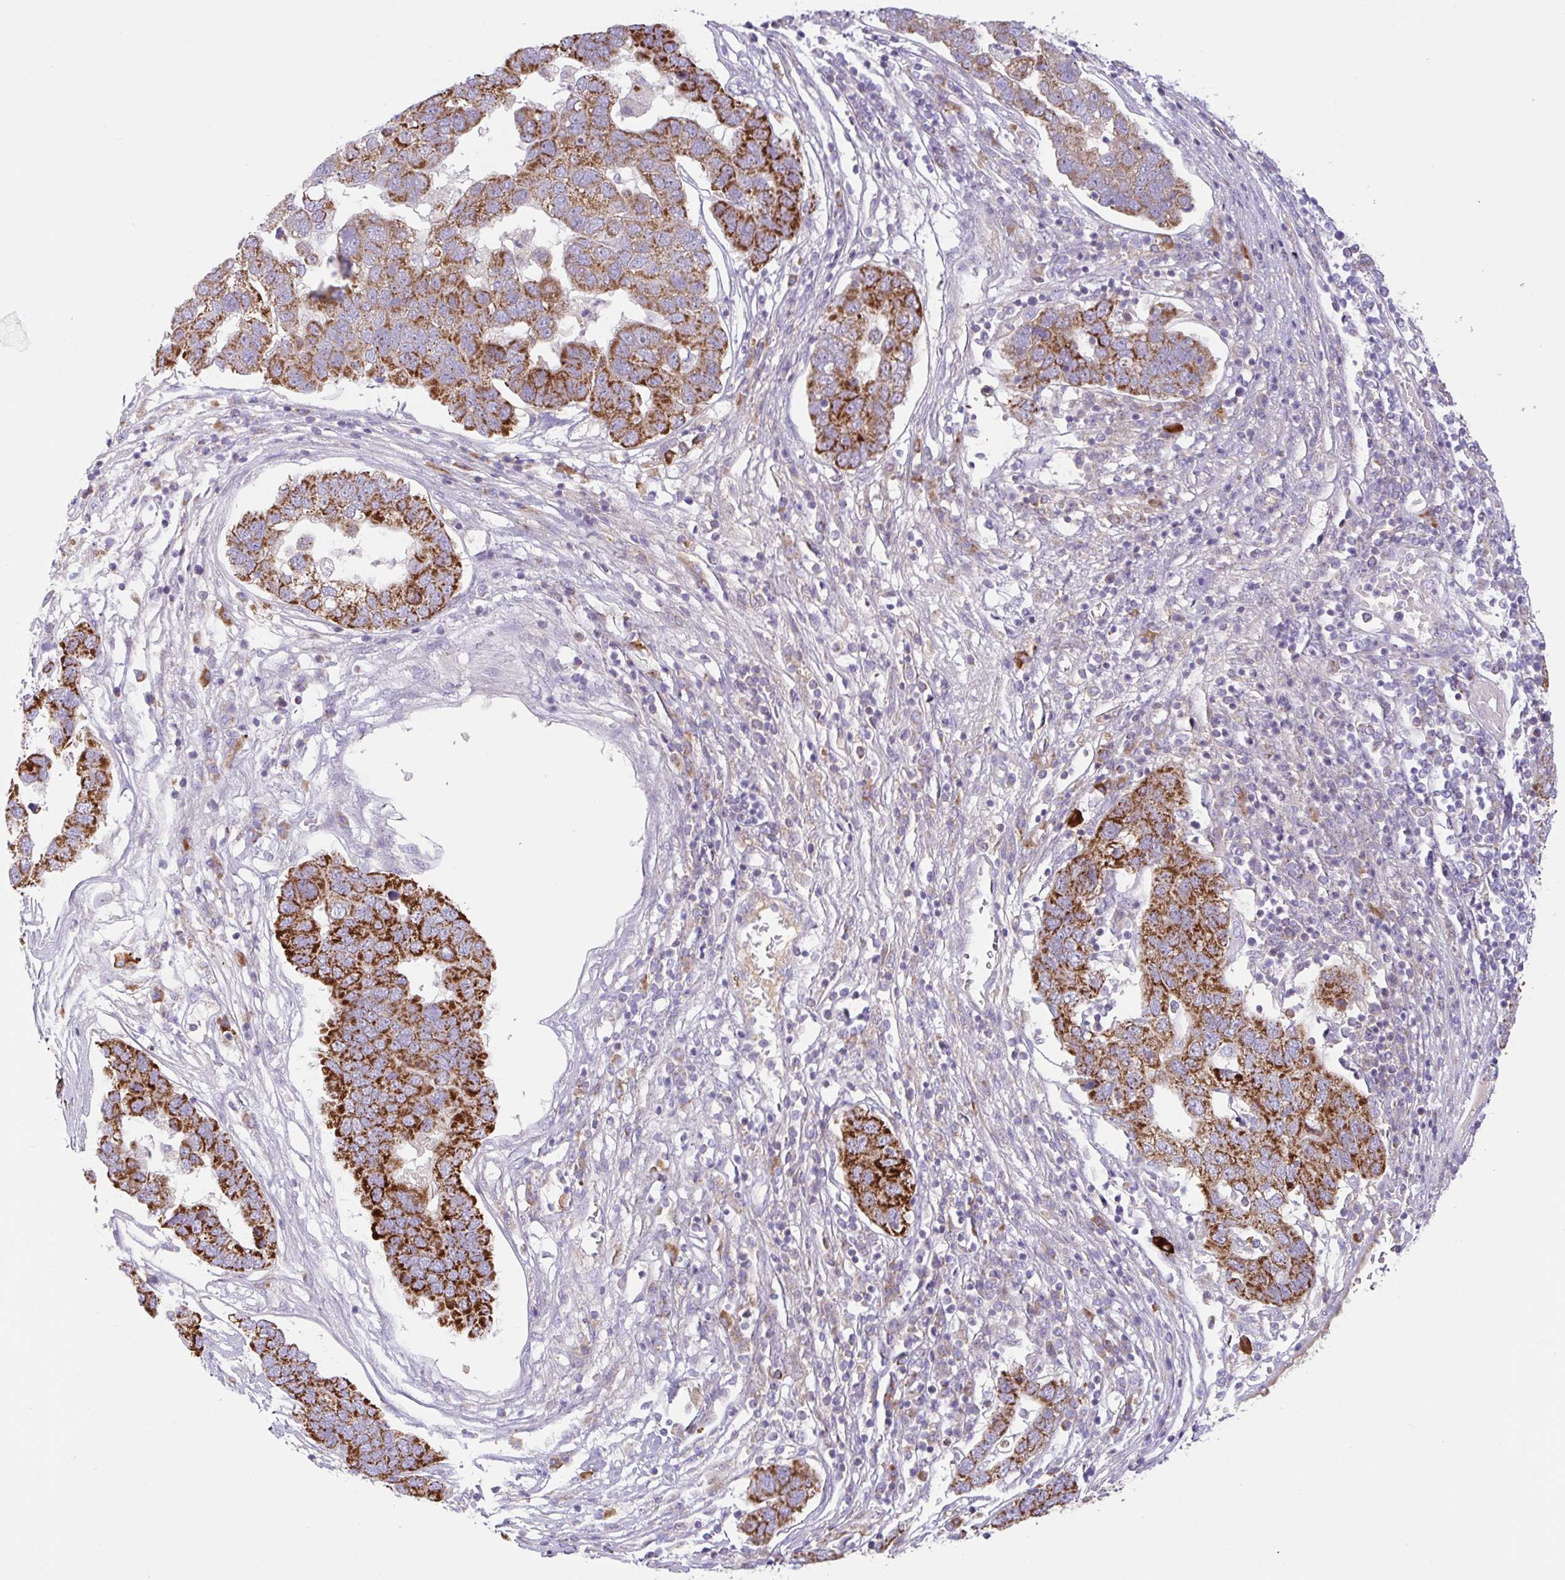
{"staining": {"intensity": "strong", "quantity": ">75%", "location": "cytoplasmic/membranous"}, "tissue": "pancreatic cancer", "cell_type": "Tumor cells", "image_type": "cancer", "snomed": [{"axis": "morphology", "description": "Adenocarcinoma, NOS"}, {"axis": "topography", "description": "Pancreas"}], "caption": "The image exhibits a brown stain indicating the presence of a protein in the cytoplasmic/membranous of tumor cells in pancreatic cancer (adenocarcinoma). The staining is performed using DAB brown chromogen to label protein expression. The nuclei are counter-stained blue using hematoxylin.", "gene": "CHDH", "patient": {"sex": "female", "age": 61}}